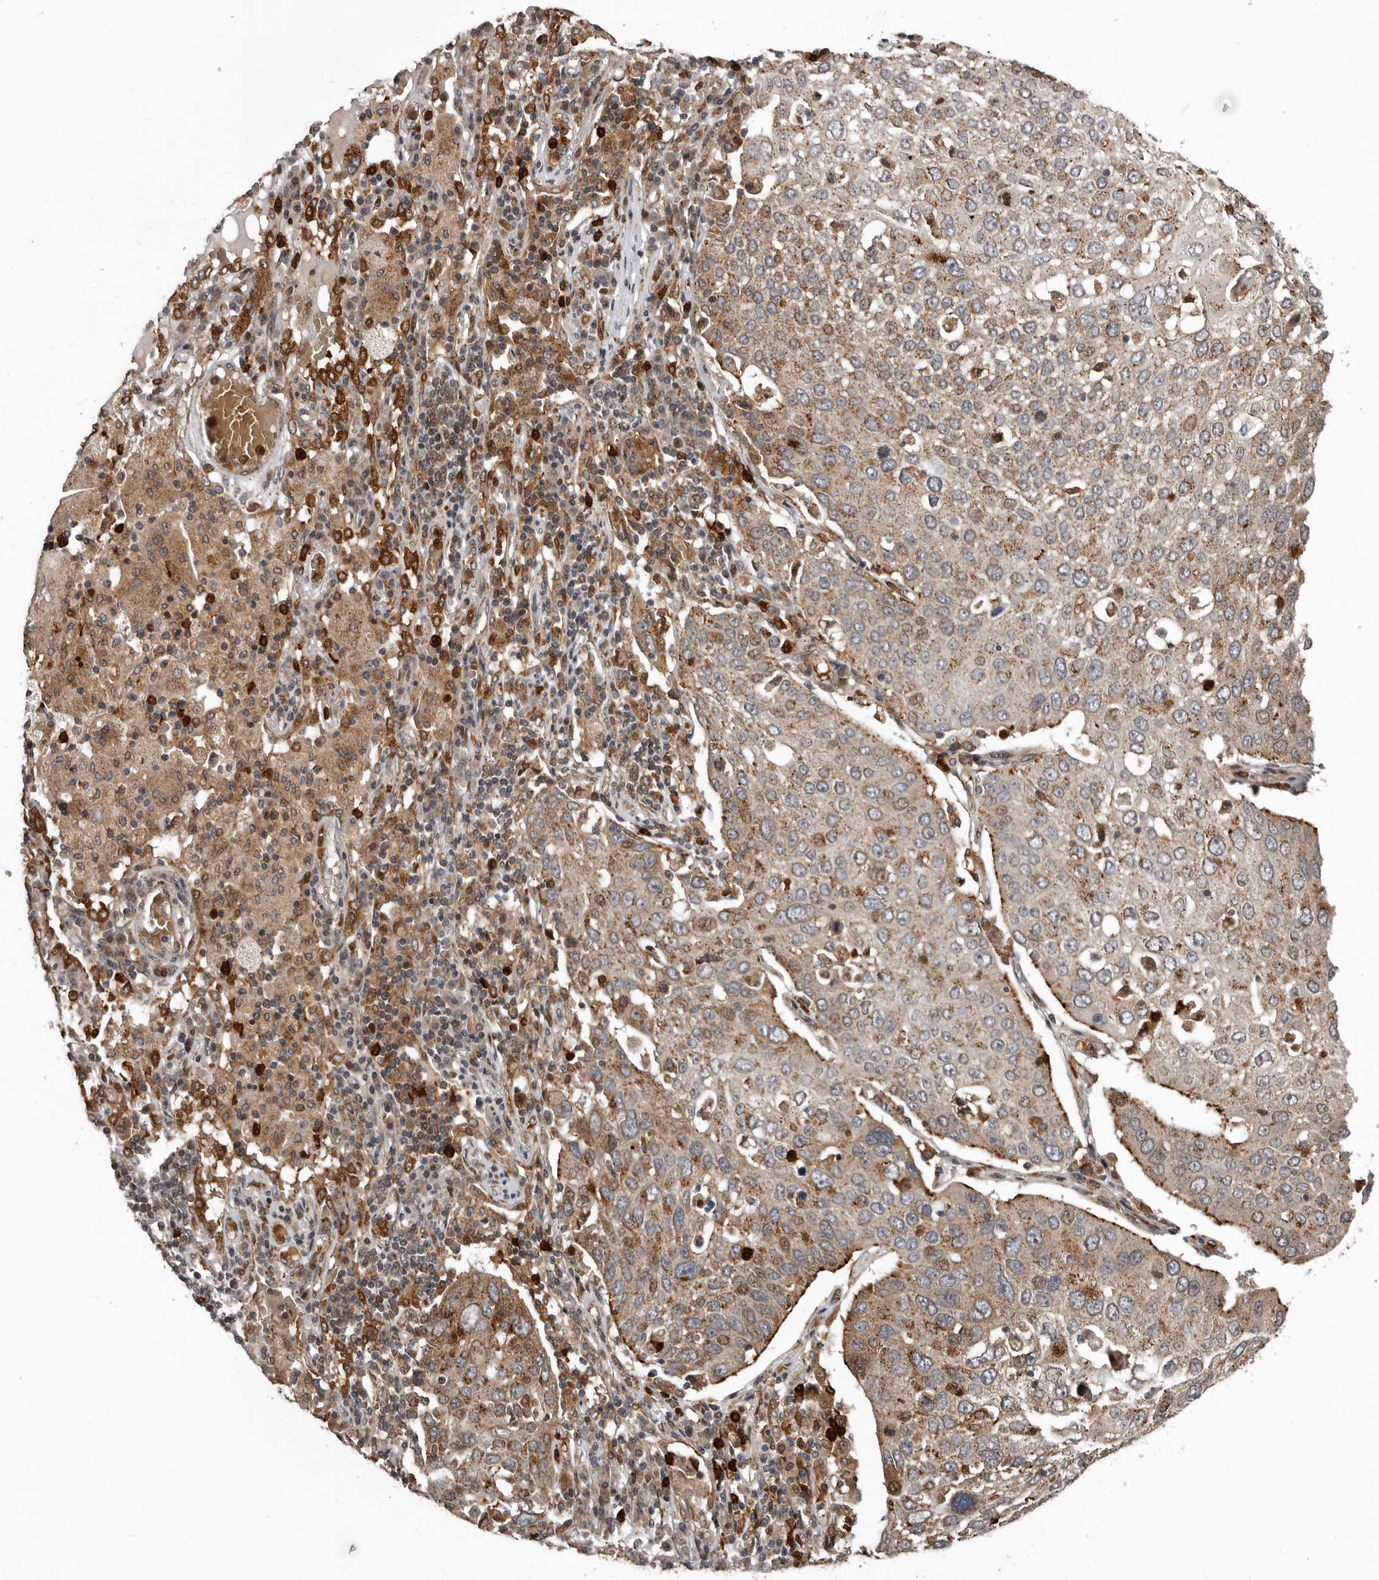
{"staining": {"intensity": "moderate", "quantity": ">75%", "location": "cytoplasmic/membranous"}, "tissue": "lung cancer", "cell_type": "Tumor cells", "image_type": "cancer", "snomed": [{"axis": "morphology", "description": "Squamous cell carcinoma, NOS"}, {"axis": "topography", "description": "Lung"}], "caption": "The micrograph reveals staining of squamous cell carcinoma (lung), revealing moderate cytoplasmic/membranous protein staining (brown color) within tumor cells. Ihc stains the protein in brown and the nuclei are stained blue.", "gene": "FGFR4", "patient": {"sex": "male", "age": 65}}